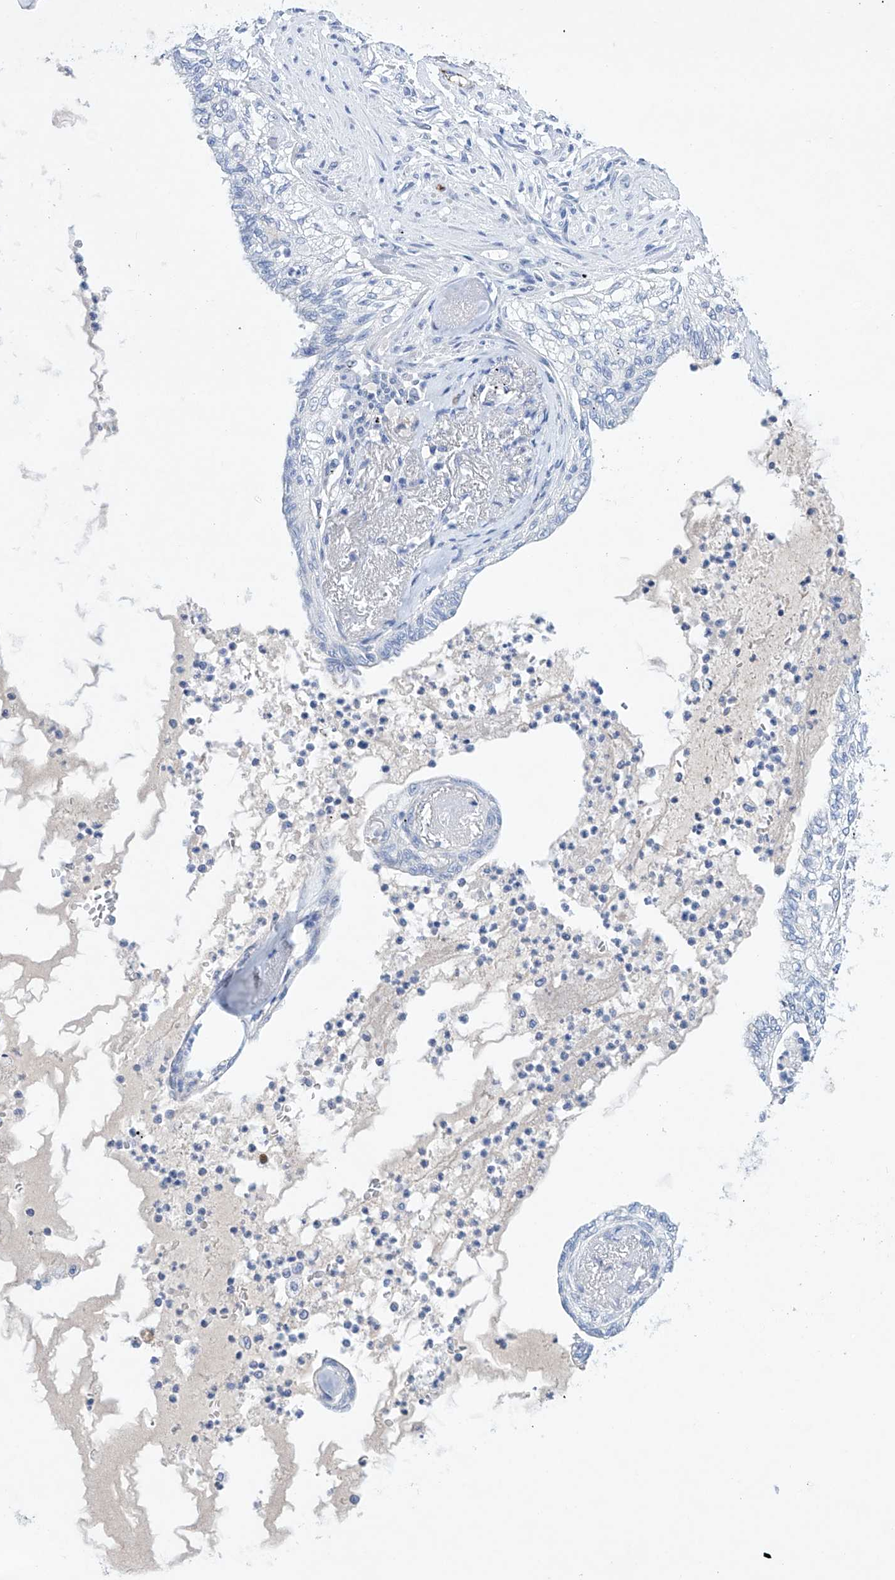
{"staining": {"intensity": "negative", "quantity": "none", "location": "none"}, "tissue": "lung cancer", "cell_type": "Tumor cells", "image_type": "cancer", "snomed": [{"axis": "morphology", "description": "Adenocarcinoma, NOS"}, {"axis": "topography", "description": "Lung"}], "caption": "A histopathology image of human adenocarcinoma (lung) is negative for staining in tumor cells. (Immunohistochemistry (ihc), brightfield microscopy, high magnification).", "gene": "ETV7", "patient": {"sex": "female", "age": 70}}